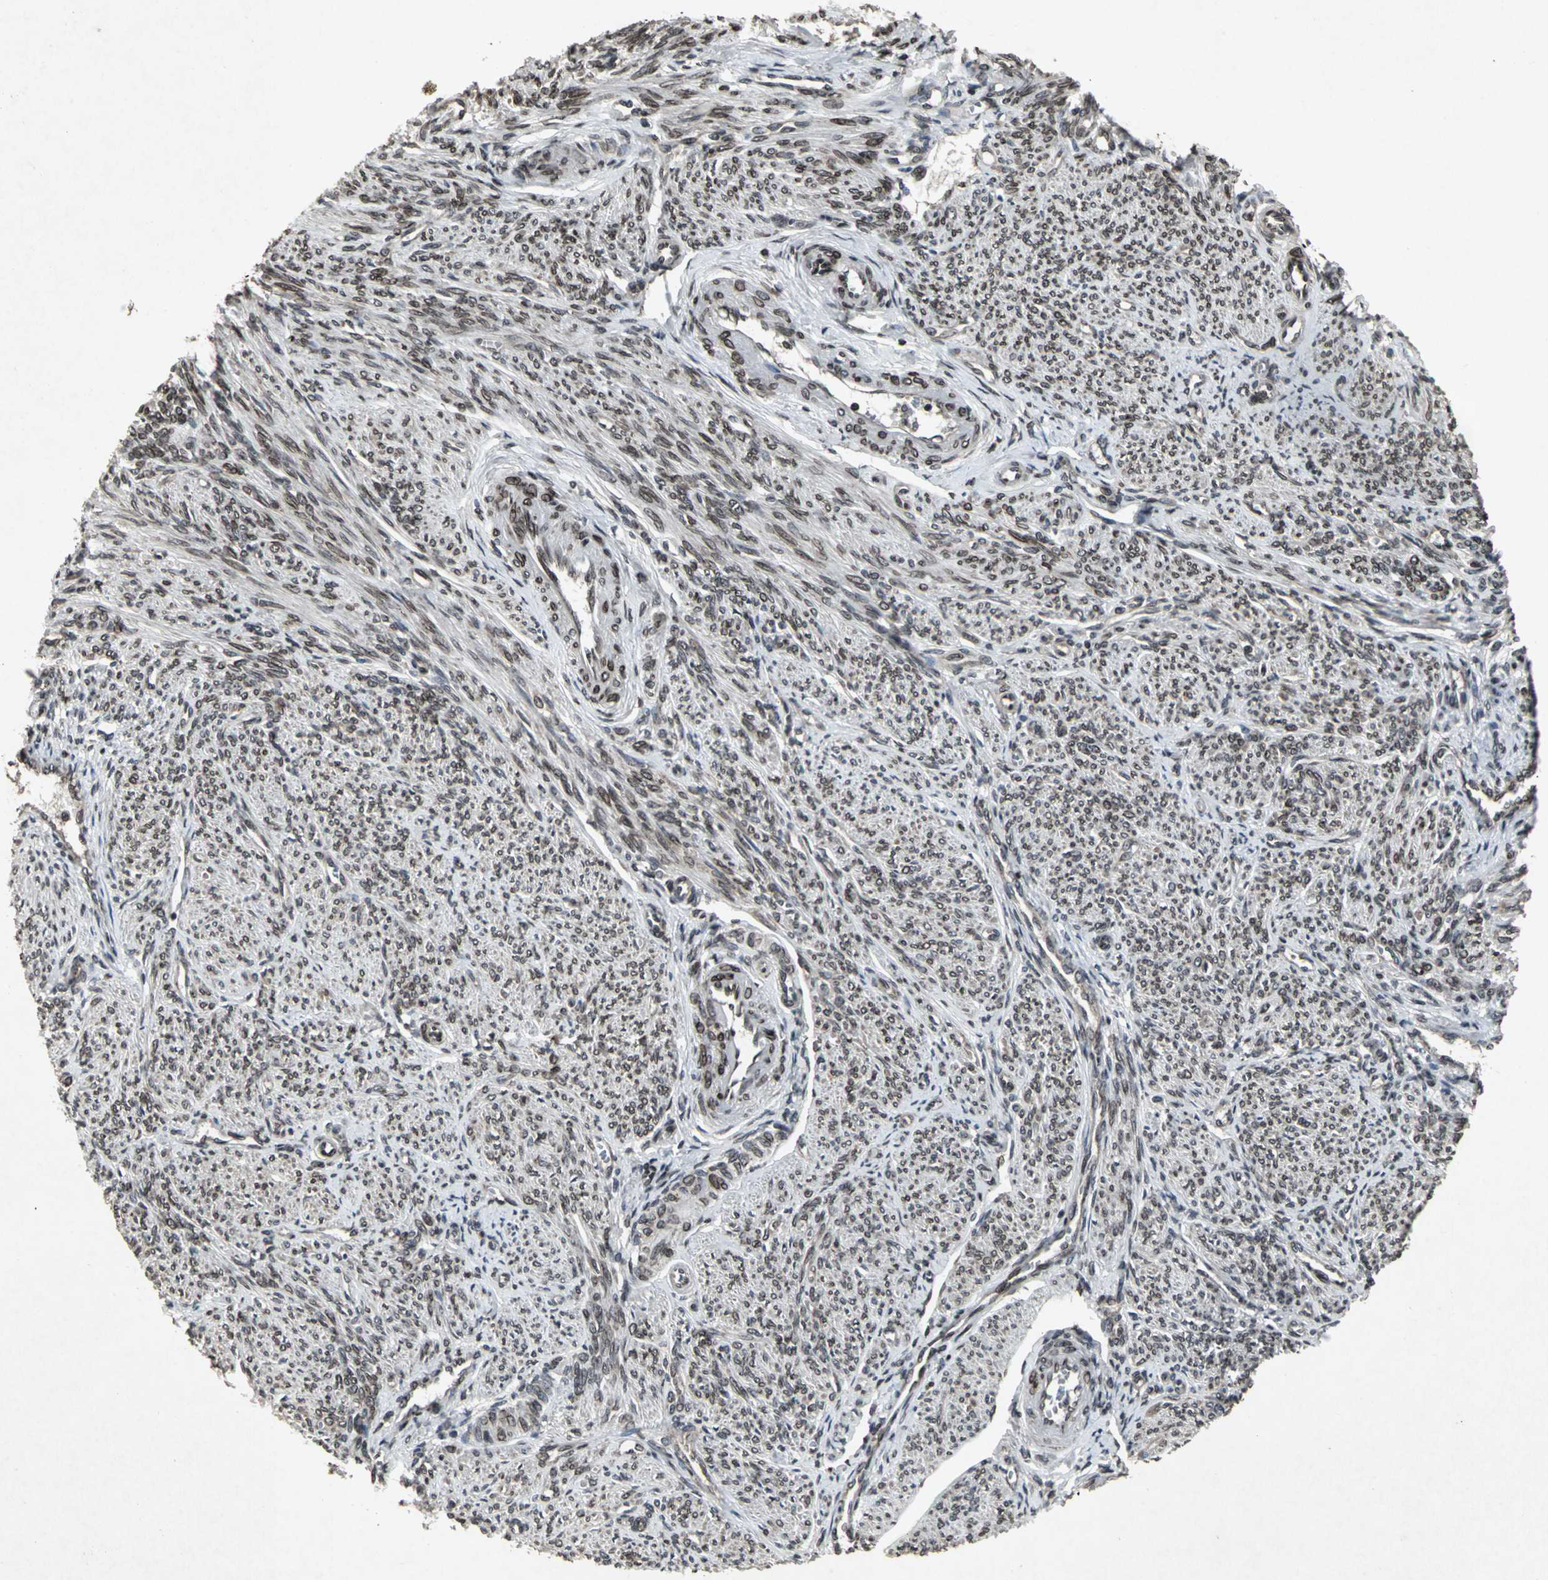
{"staining": {"intensity": "moderate", "quantity": ">75%", "location": "nuclear"}, "tissue": "smooth muscle", "cell_type": "Smooth muscle cells", "image_type": "normal", "snomed": [{"axis": "morphology", "description": "Normal tissue, NOS"}, {"axis": "topography", "description": "Smooth muscle"}], "caption": "A micrograph of human smooth muscle stained for a protein shows moderate nuclear brown staining in smooth muscle cells. The staining was performed using DAB to visualize the protein expression in brown, while the nuclei were stained in blue with hematoxylin (Magnification: 20x).", "gene": "SH2B3", "patient": {"sex": "female", "age": 65}}